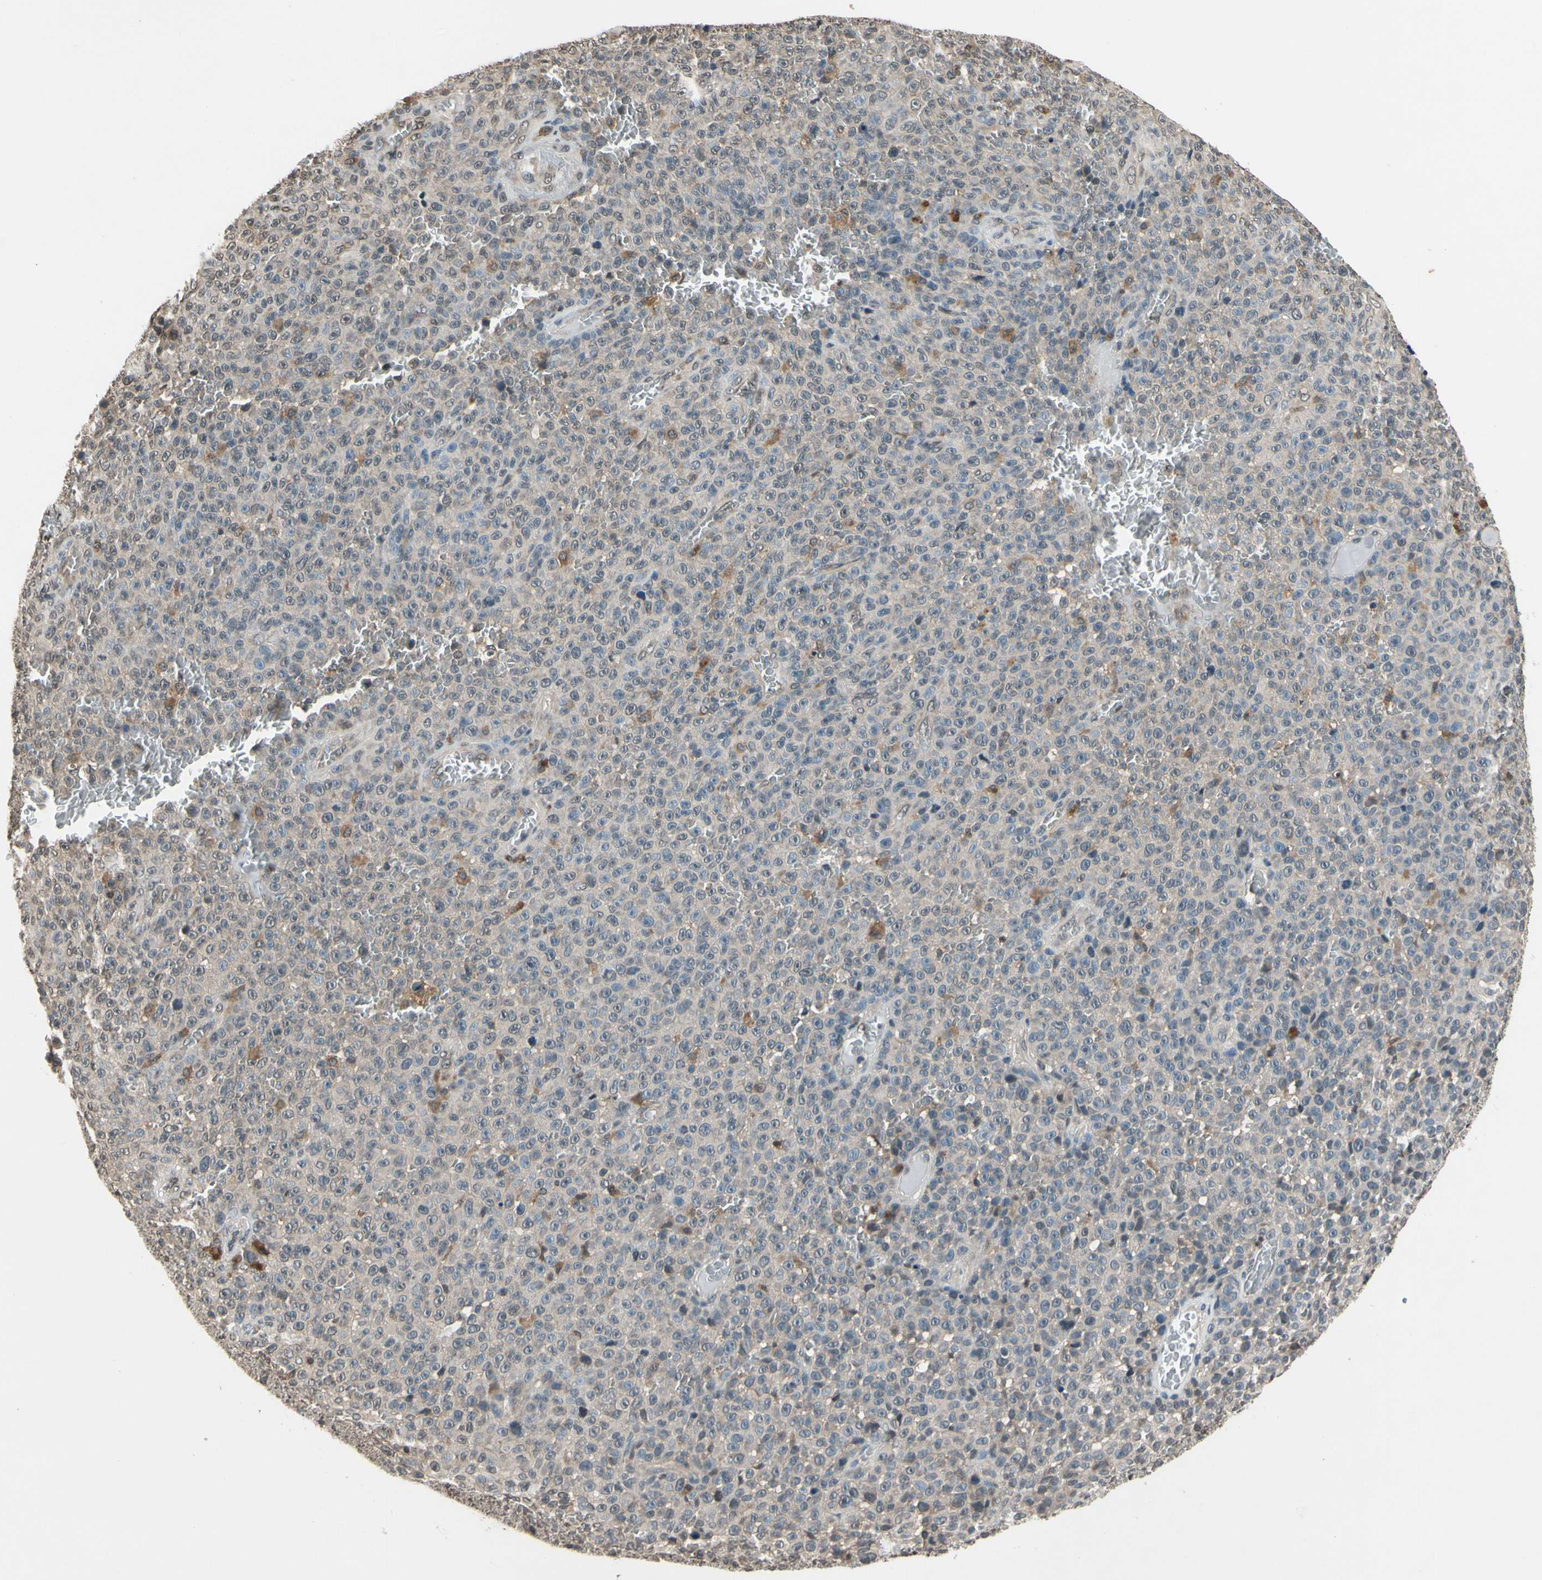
{"staining": {"intensity": "weak", "quantity": ">75%", "location": "cytoplasmic/membranous"}, "tissue": "melanoma", "cell_type": "Tumor cells", "image_type": "cancer", "snomed": [{"axis": "morphology", "description": "Malignant melanoma, NOS"}, {"axis": "topography", "description": "Skin"}], "caption": "The image shows staining of melanoma, revealing weak cytoplasmic/membranous protein staining (brown color) within tumor cells.", "gene": "GCLC", "patient": {"sex": "female", "age": 82}}